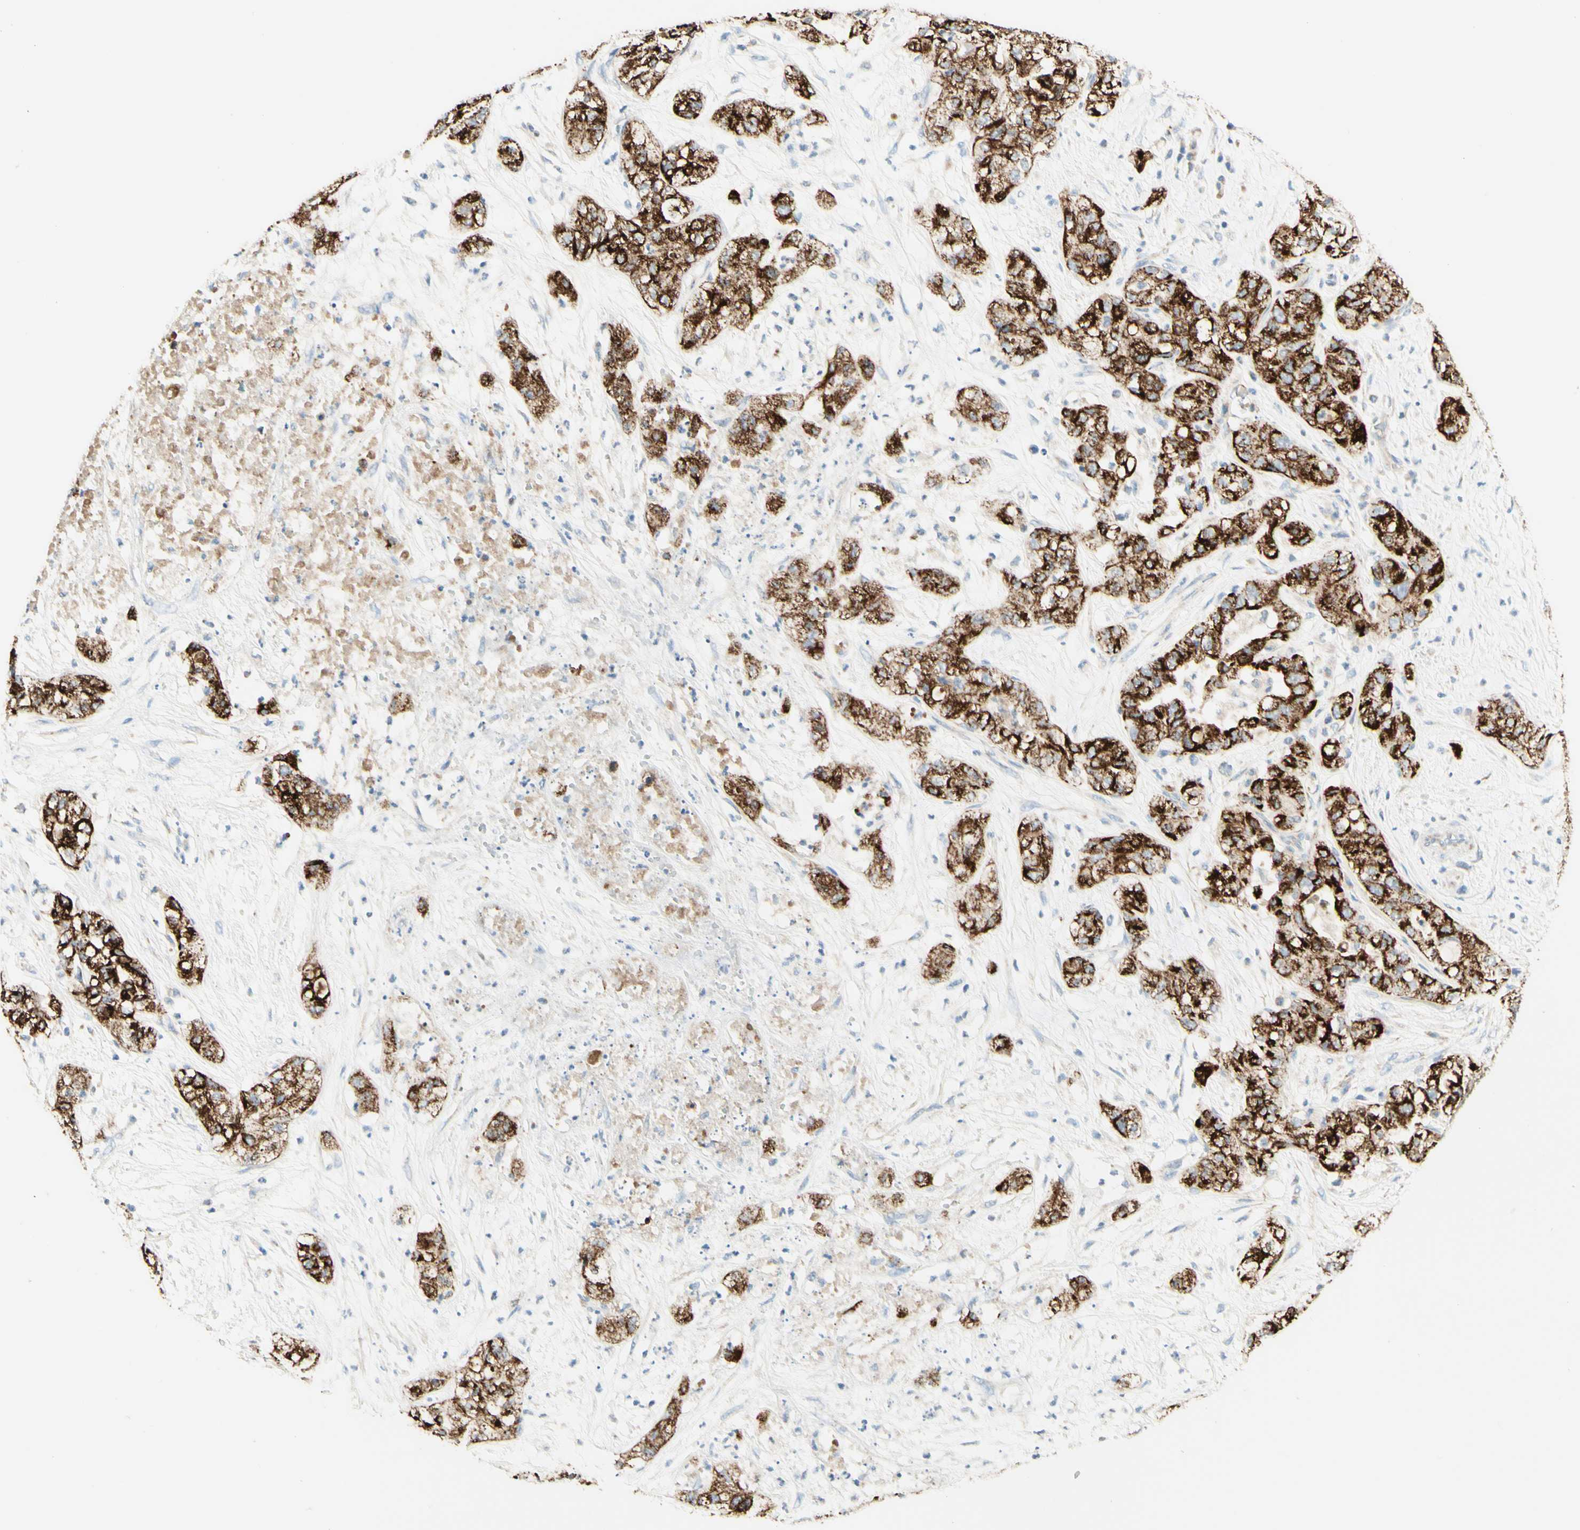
{"staining": {"intensity": "strong", "quantity": ">75%", "location": "cytoplasmic/membranous"}, "tissue": "pancreatic cancer", "cell_type": "Tumor cells", "image_type": "cancer", "snomed": [{"axis": "morphology", "description": "Adenocarcinoma, NOS"}, {"axis": "topography", "description": "Pancreas"}], "caption": "Immunohistochemical staining of human pancreatic cancer (adenocarcinoma) shows high levels of strong cytoplasmic/membranous staining in approximately >75% of tumor cells.", "gene": "ARMC10", "patient": {"sex": "female", "age": 78}}